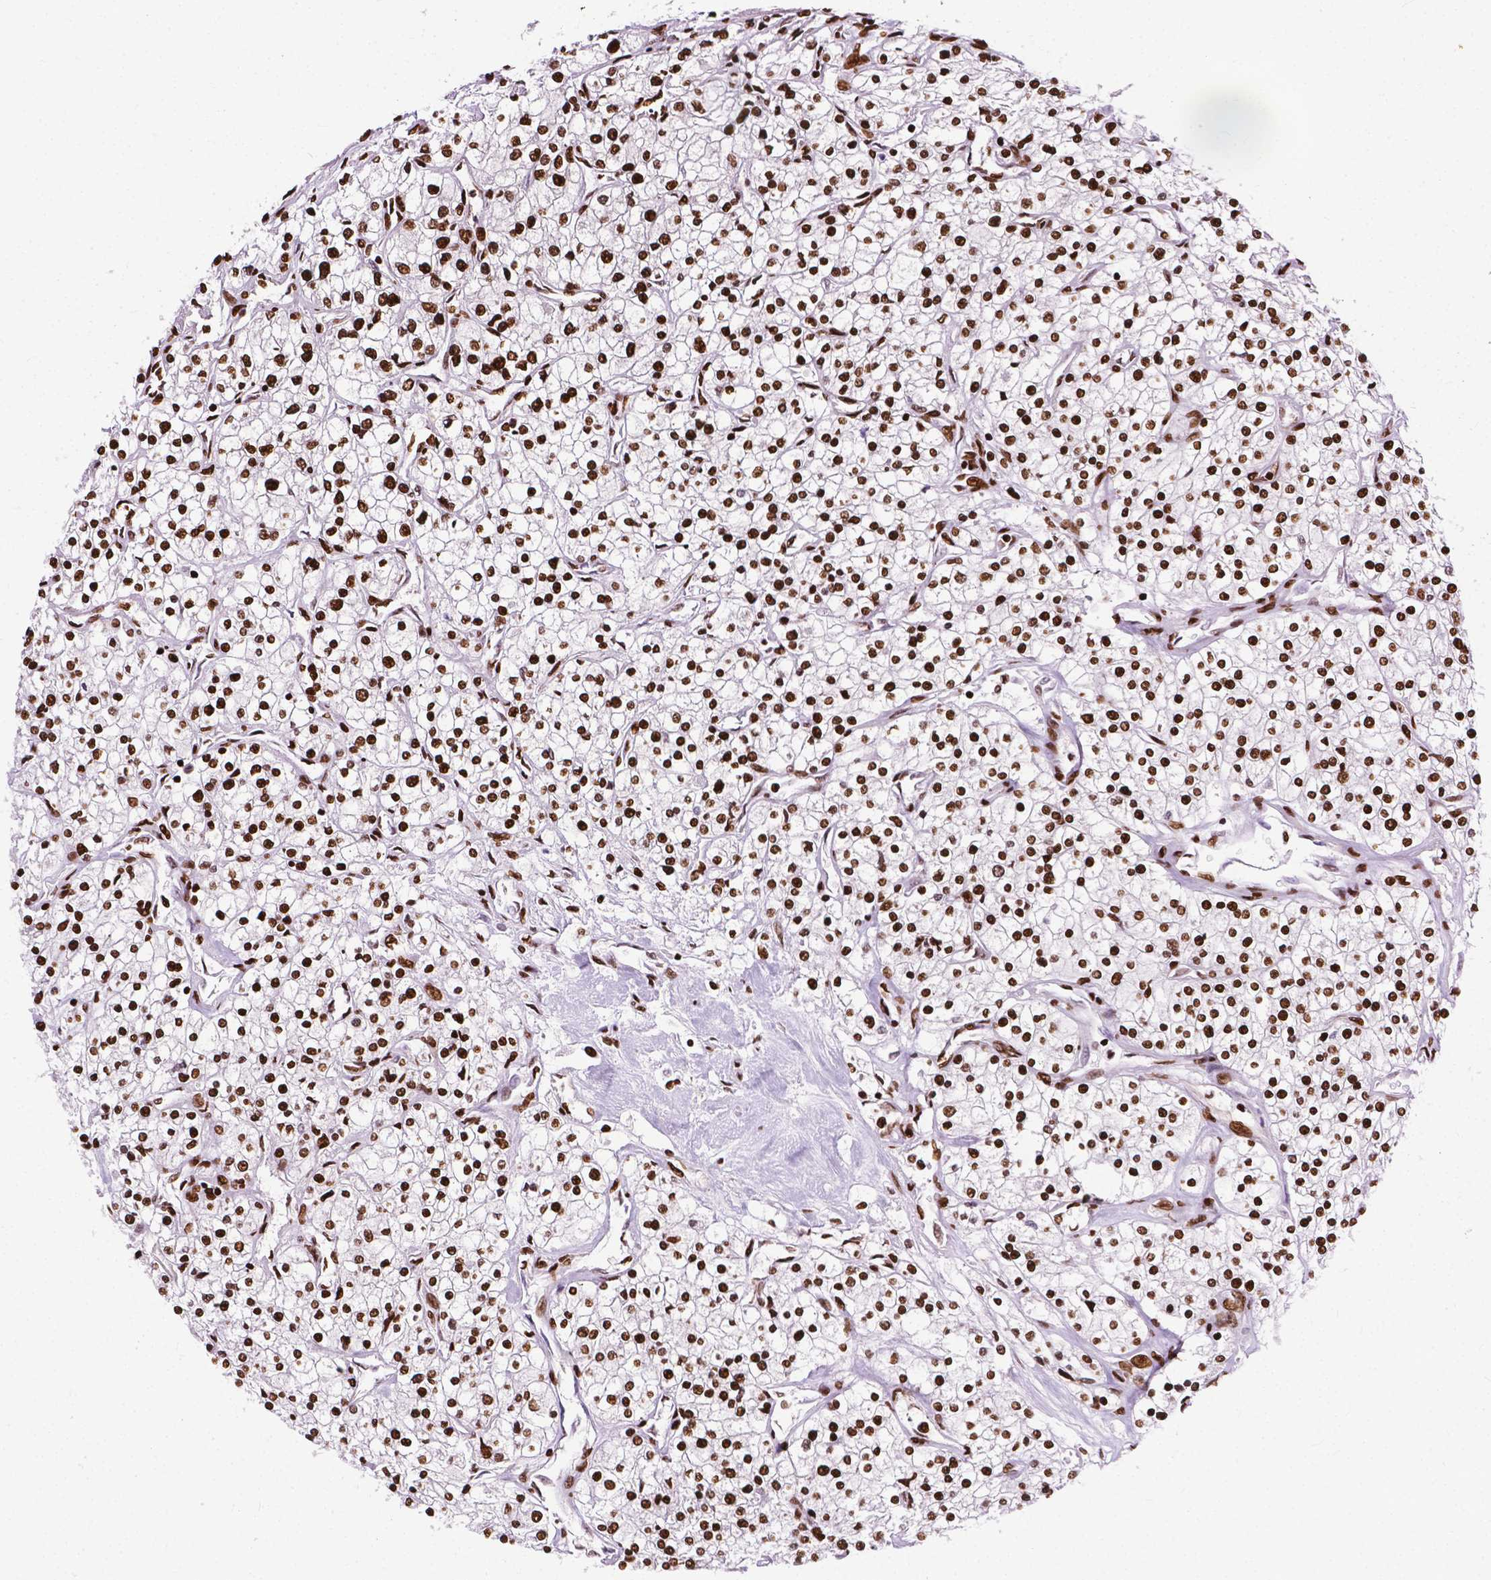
{"staining": {"intensity": "strong", "quantity": ">75%", "location": "nuclear"}, "tissue": "renal cancer", "cell_type": "Tumor cells", "image_type": "cancer", "snomed": [{"axis": "morphology", "description": "Adenocarcinoma, NOS"}, {"axis": "topography", "description": "Kidney"}], "caption": "Renal cancer tissue exhibits strong nuclear expression in approximately >75% of tumor cells", "gene": "SMIM5", "patient": {"sex": "male", "age": 80}}